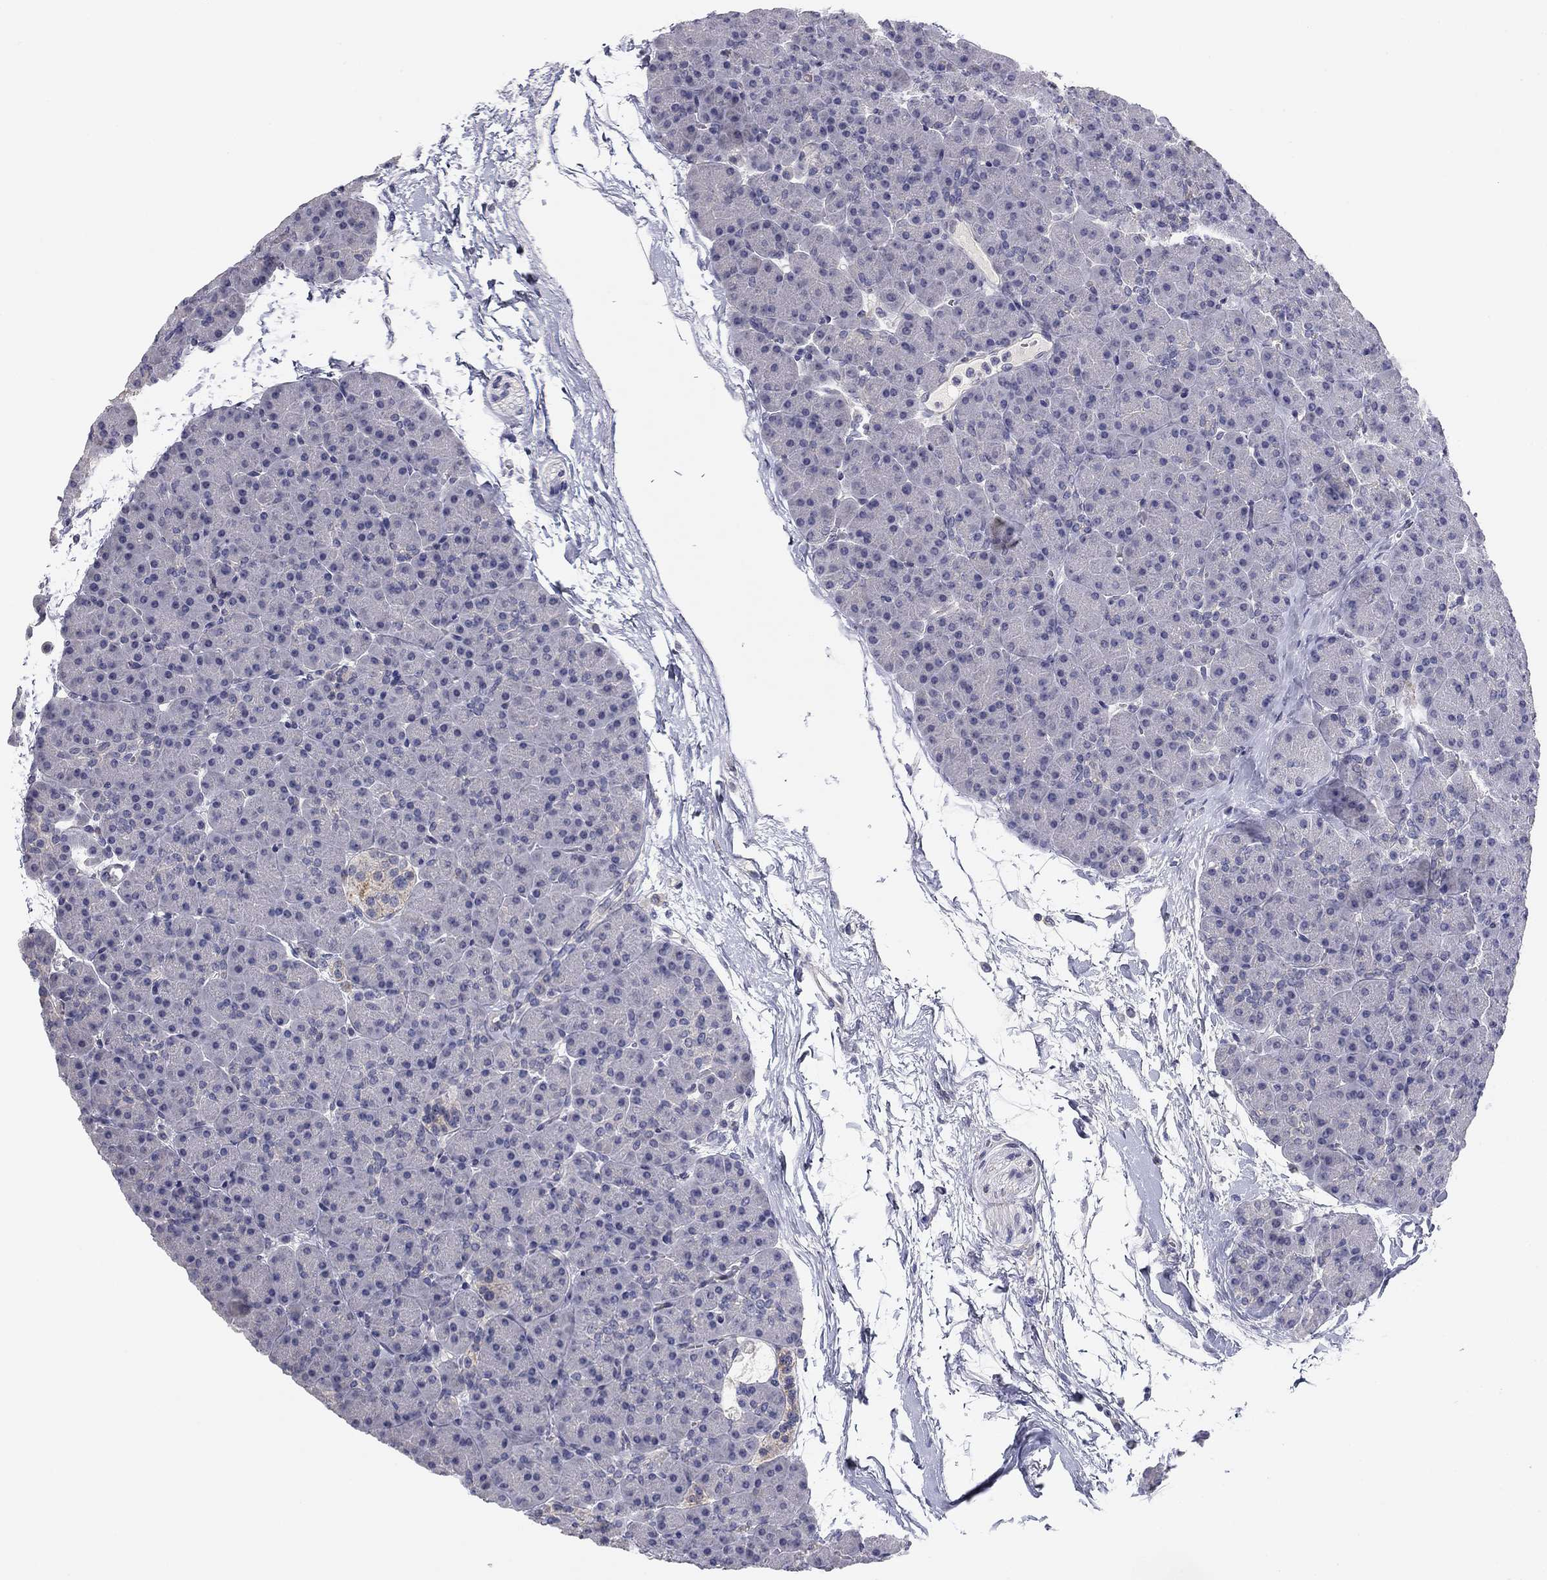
{"staining": {"intensity": "negative", "quantity": "none", "location": "none"}, "tissue": "pancreas", "cell_type": "Exocrine glandular cells", "image_type": "normal", "snomed": [{"axis": "morphology", "description": "Normal tissue, NOS"}, {"axis": "topography", "description": "Pancreas"}], "caption": "High magnification brightfield microscopy of normal pancreas stained with DAB (brown) and counterstained with hematoxylin (blue): exocrine glandular cells show no significant expression.", "gene": "SEPTIN3", "patient": {"sex": "female", "age": 44}}